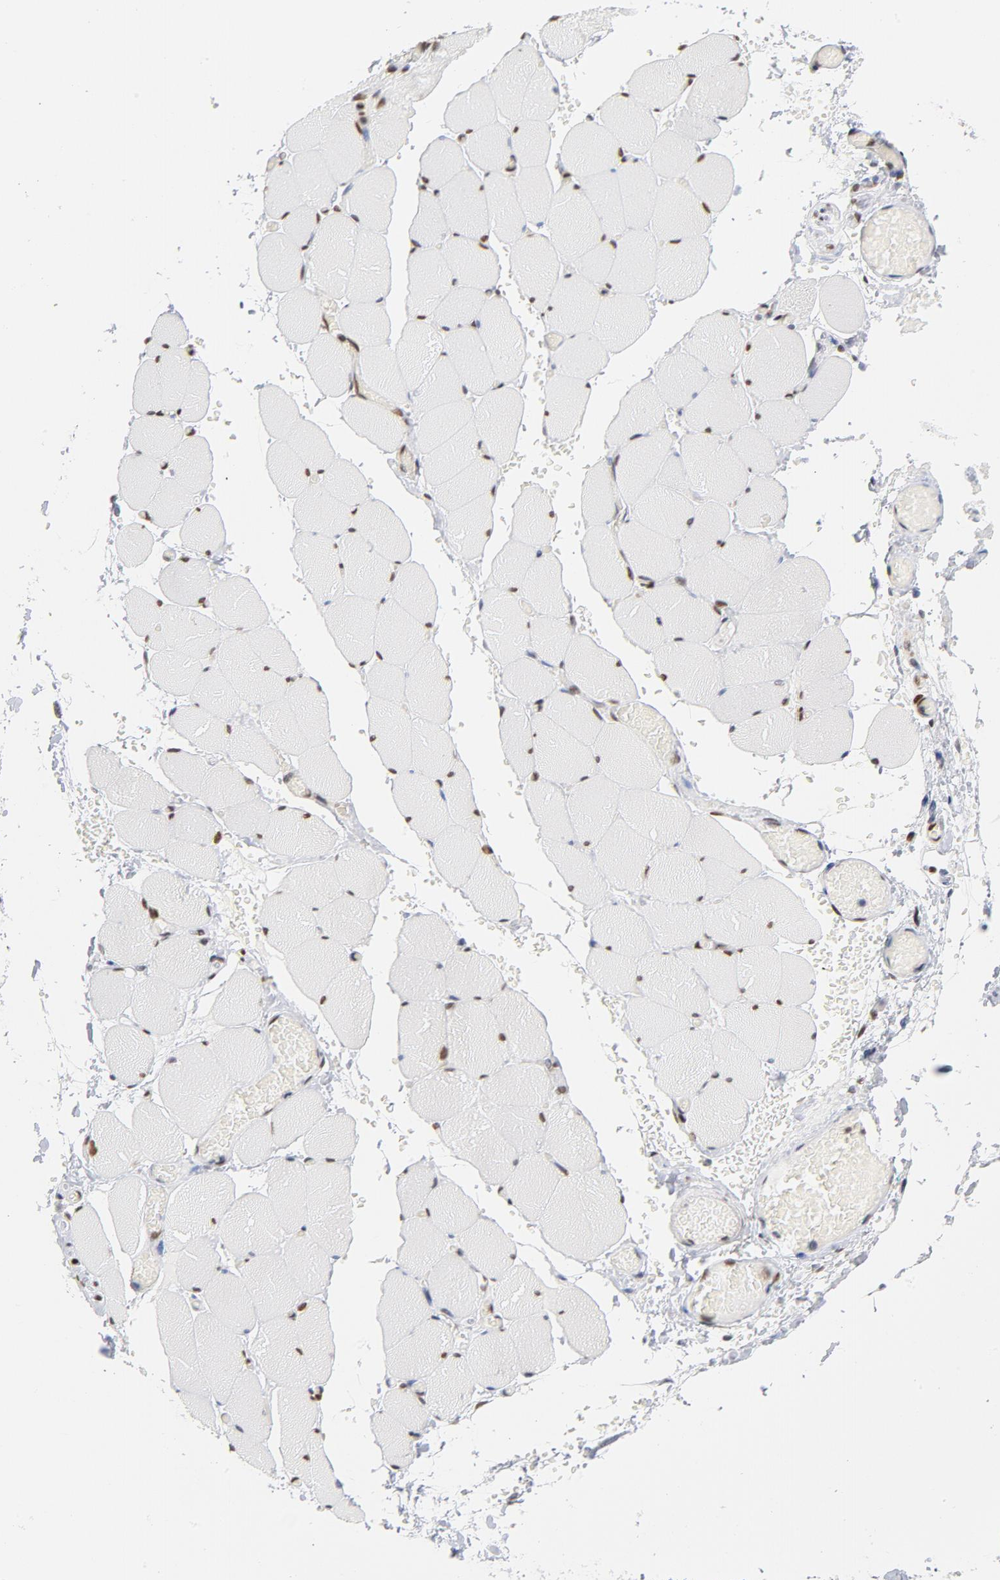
{"staining": {"intensity": "strong", "quantity": "25%-75%", "location": "nuclear"}, "tissue": "skeletal muscle", "cell_type": "Myocytes", "image_type": "normal", "snomed": [{"axis": "morphology", "description": "Normal tissue, NOS"}, {"axis": "topography", "description": "Skeletal muscle"}, {"axis": "topography", "description": "Soft tissue"}], "caption": "Immunohistochemical staining of unremarkable human skeletal muscle shows strong nuclear protein positivity in about 25%-75% of myocytes. (DAB (3,3'-diaminobenzidine) IHC with brightfield microscopy, high magnification).", "gene": "CDKN1B", "patient": {"sex": "female", "age": 58}}